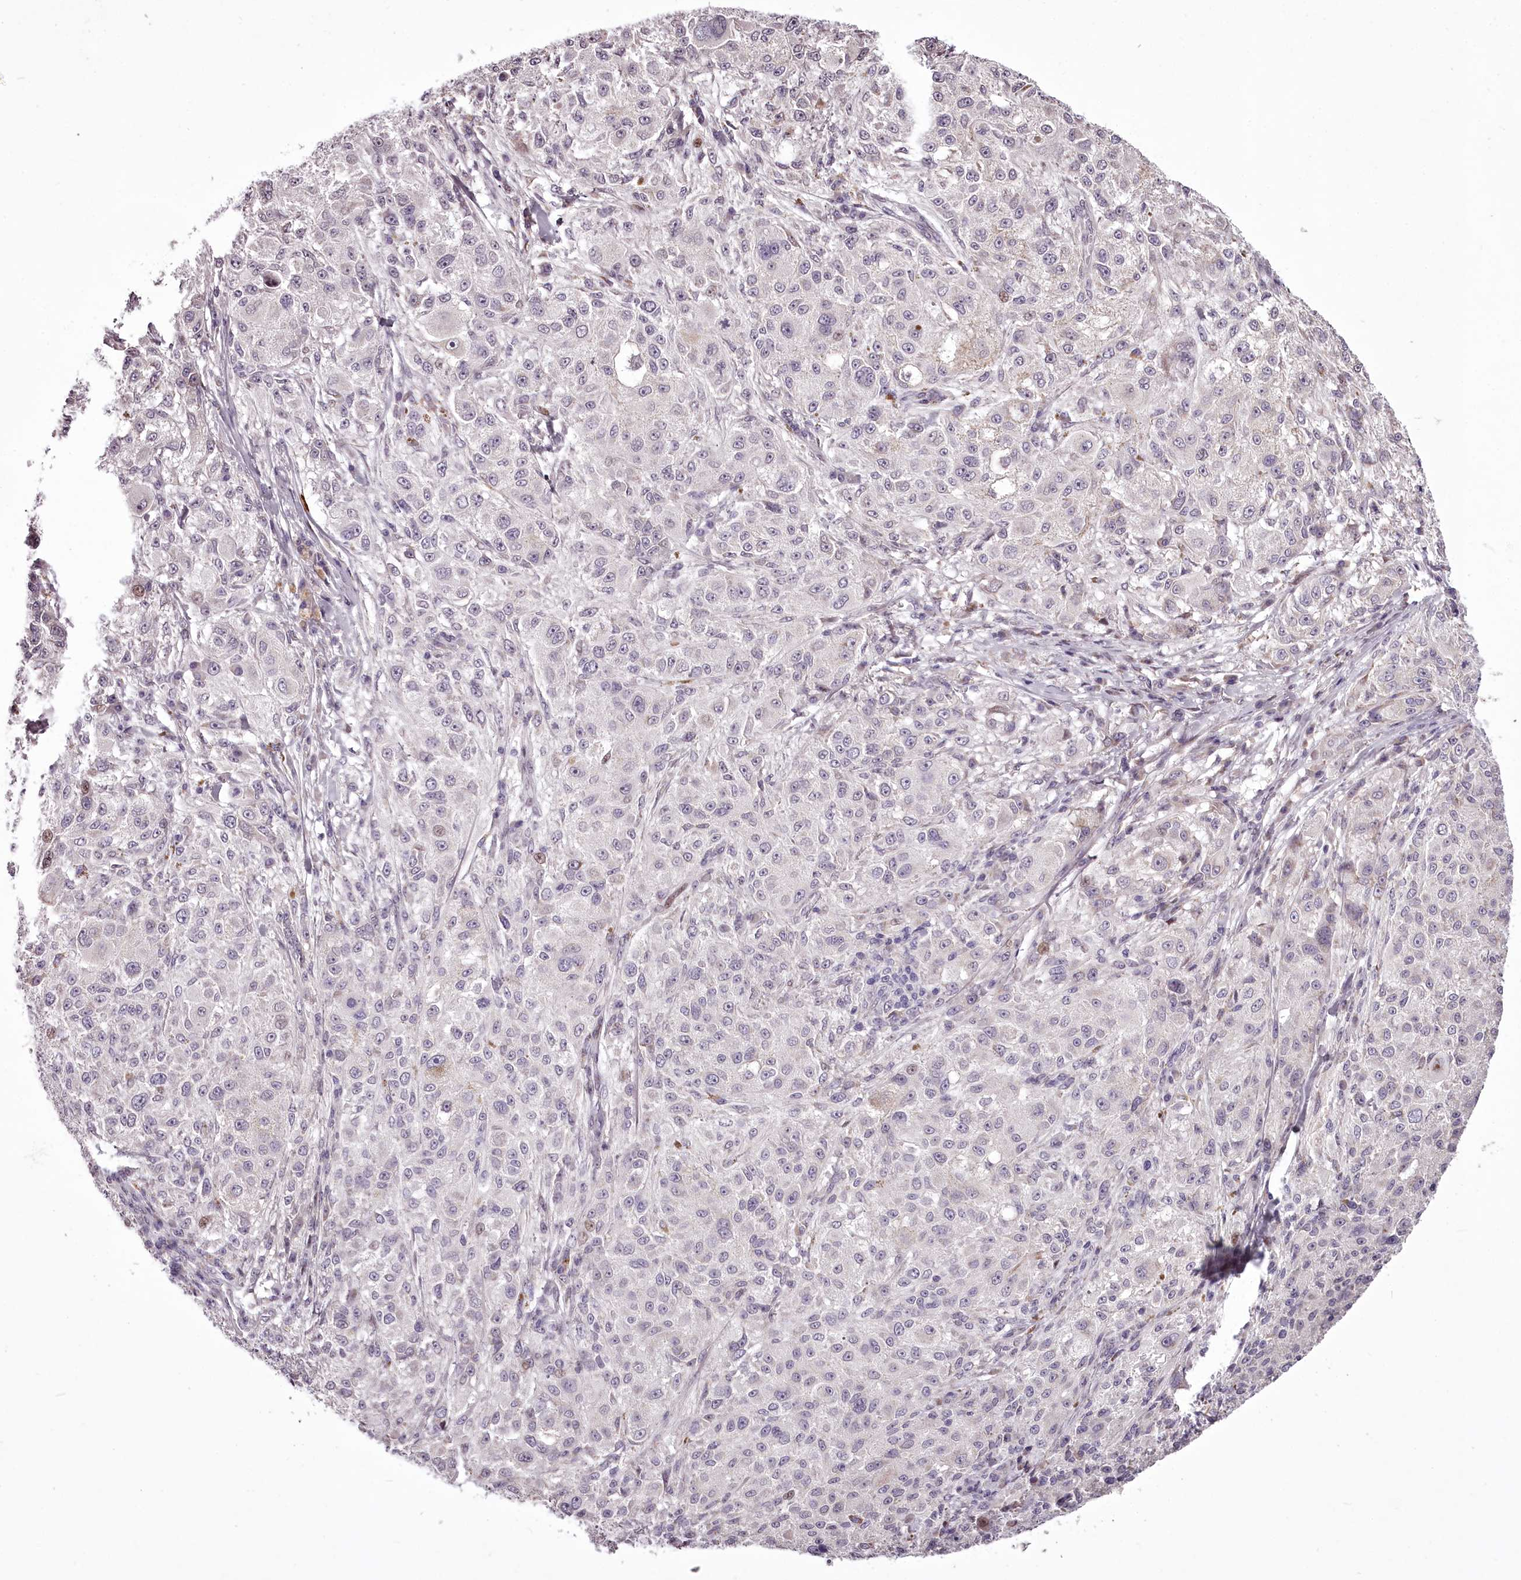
{"staining": {"intensity": "negative", "quantity": "none", "location": "none"}, "tissue": "melanoma", "cell_type": "Tumor cells", "image_type": "cancer", "snomed": [{"axis": "morphology", "description": "Necrosis, NOS"}, {"axis": "morphology", "description": "Malignant melanoma, NOS"}, {"axis": "topography", "description": "Skin"}], "caption": "Photomicrograph shows no protein expression in tumor cells of malignant melanoma tissue.", "gene": "C1orf56", "patient": {"sex": "female", "age": 87}}